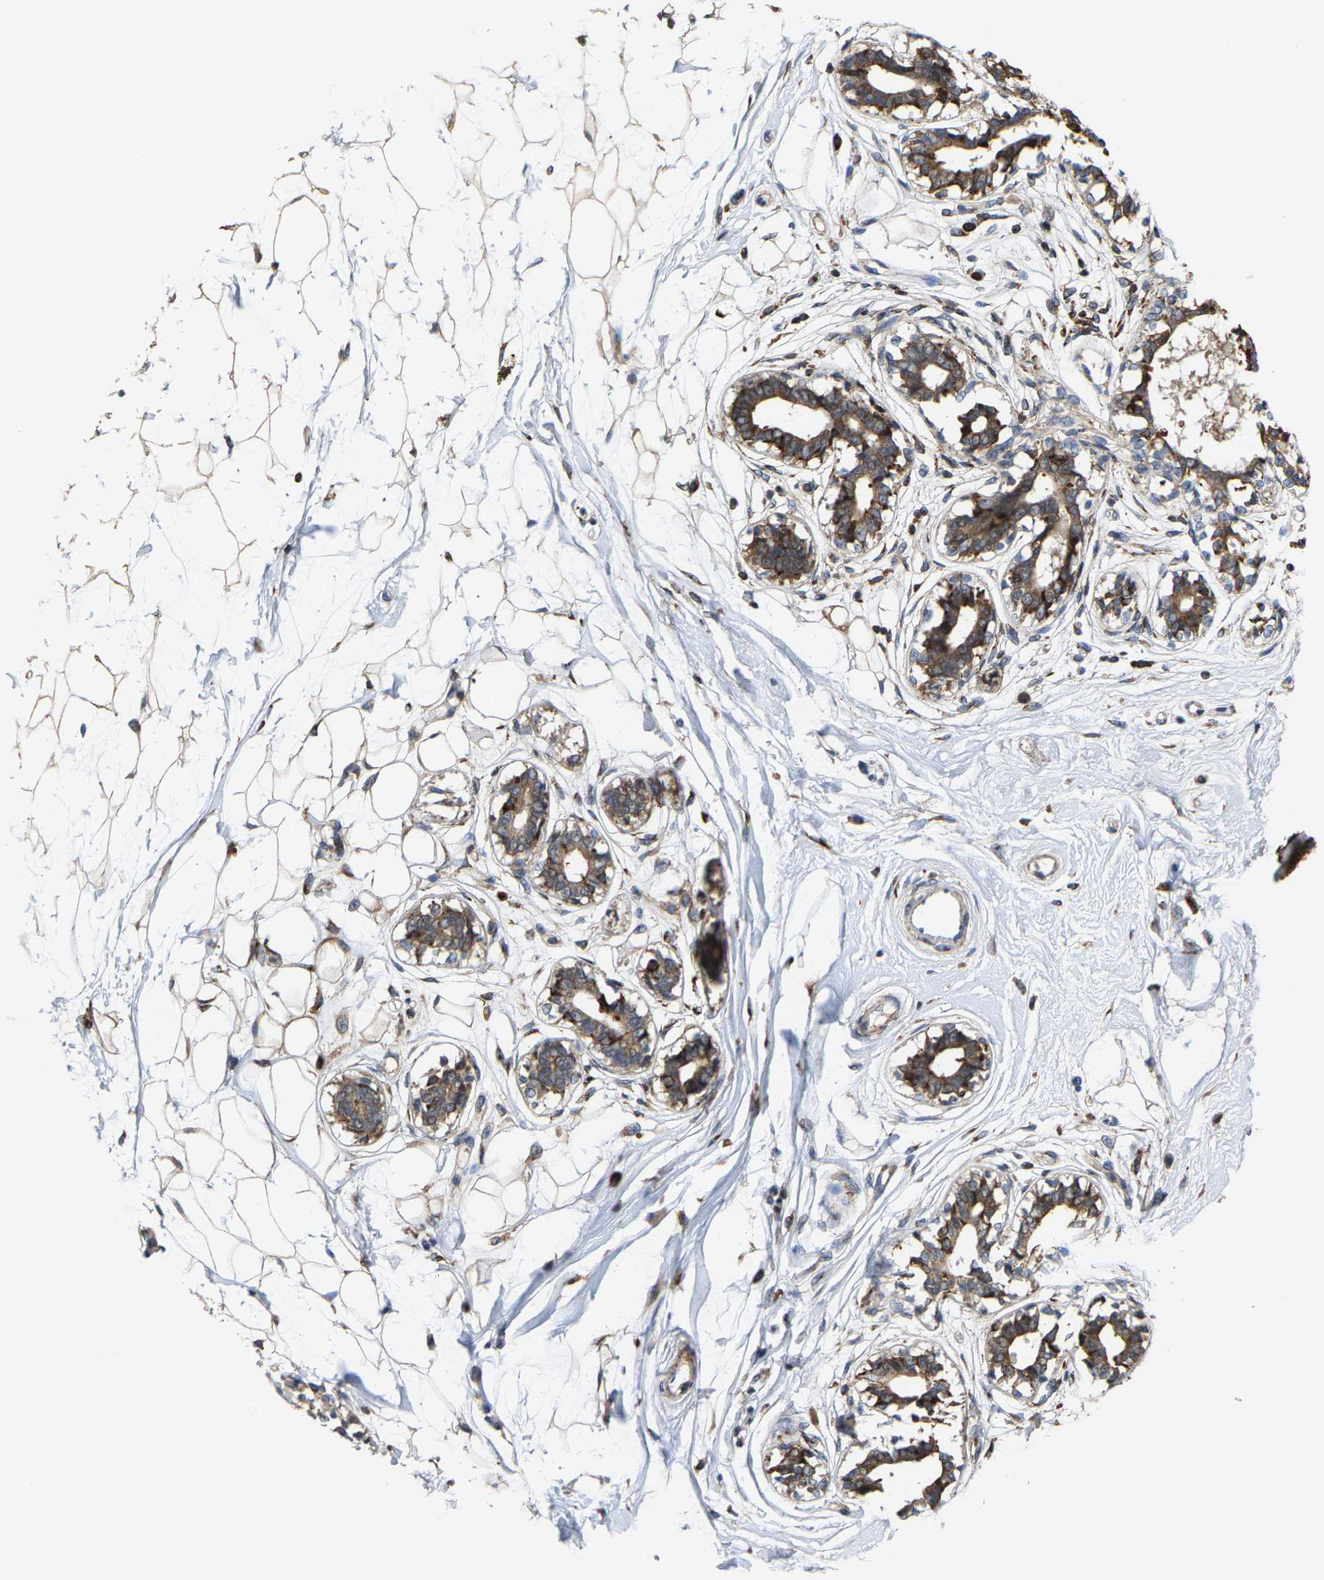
{"staining": {"intensity": "negative", "quantity": "none", "location": "none"}, "tissue": "breast", "cell_type": "Adipocytes", "image_type": "normal", "snomed": [{"axis": "morphology", "description": "Normal tissue, NOS"}, {"axis": "topography", "description": "Breast"}], "caption": "Histopathology image shows no protein staining in adipocytes of benign breast. (DAB immunohistochemistry visualized using brightfield microscopy, high magnification).", "gene": "FGD3", "patient": {"sex": "female", "age": 45}}